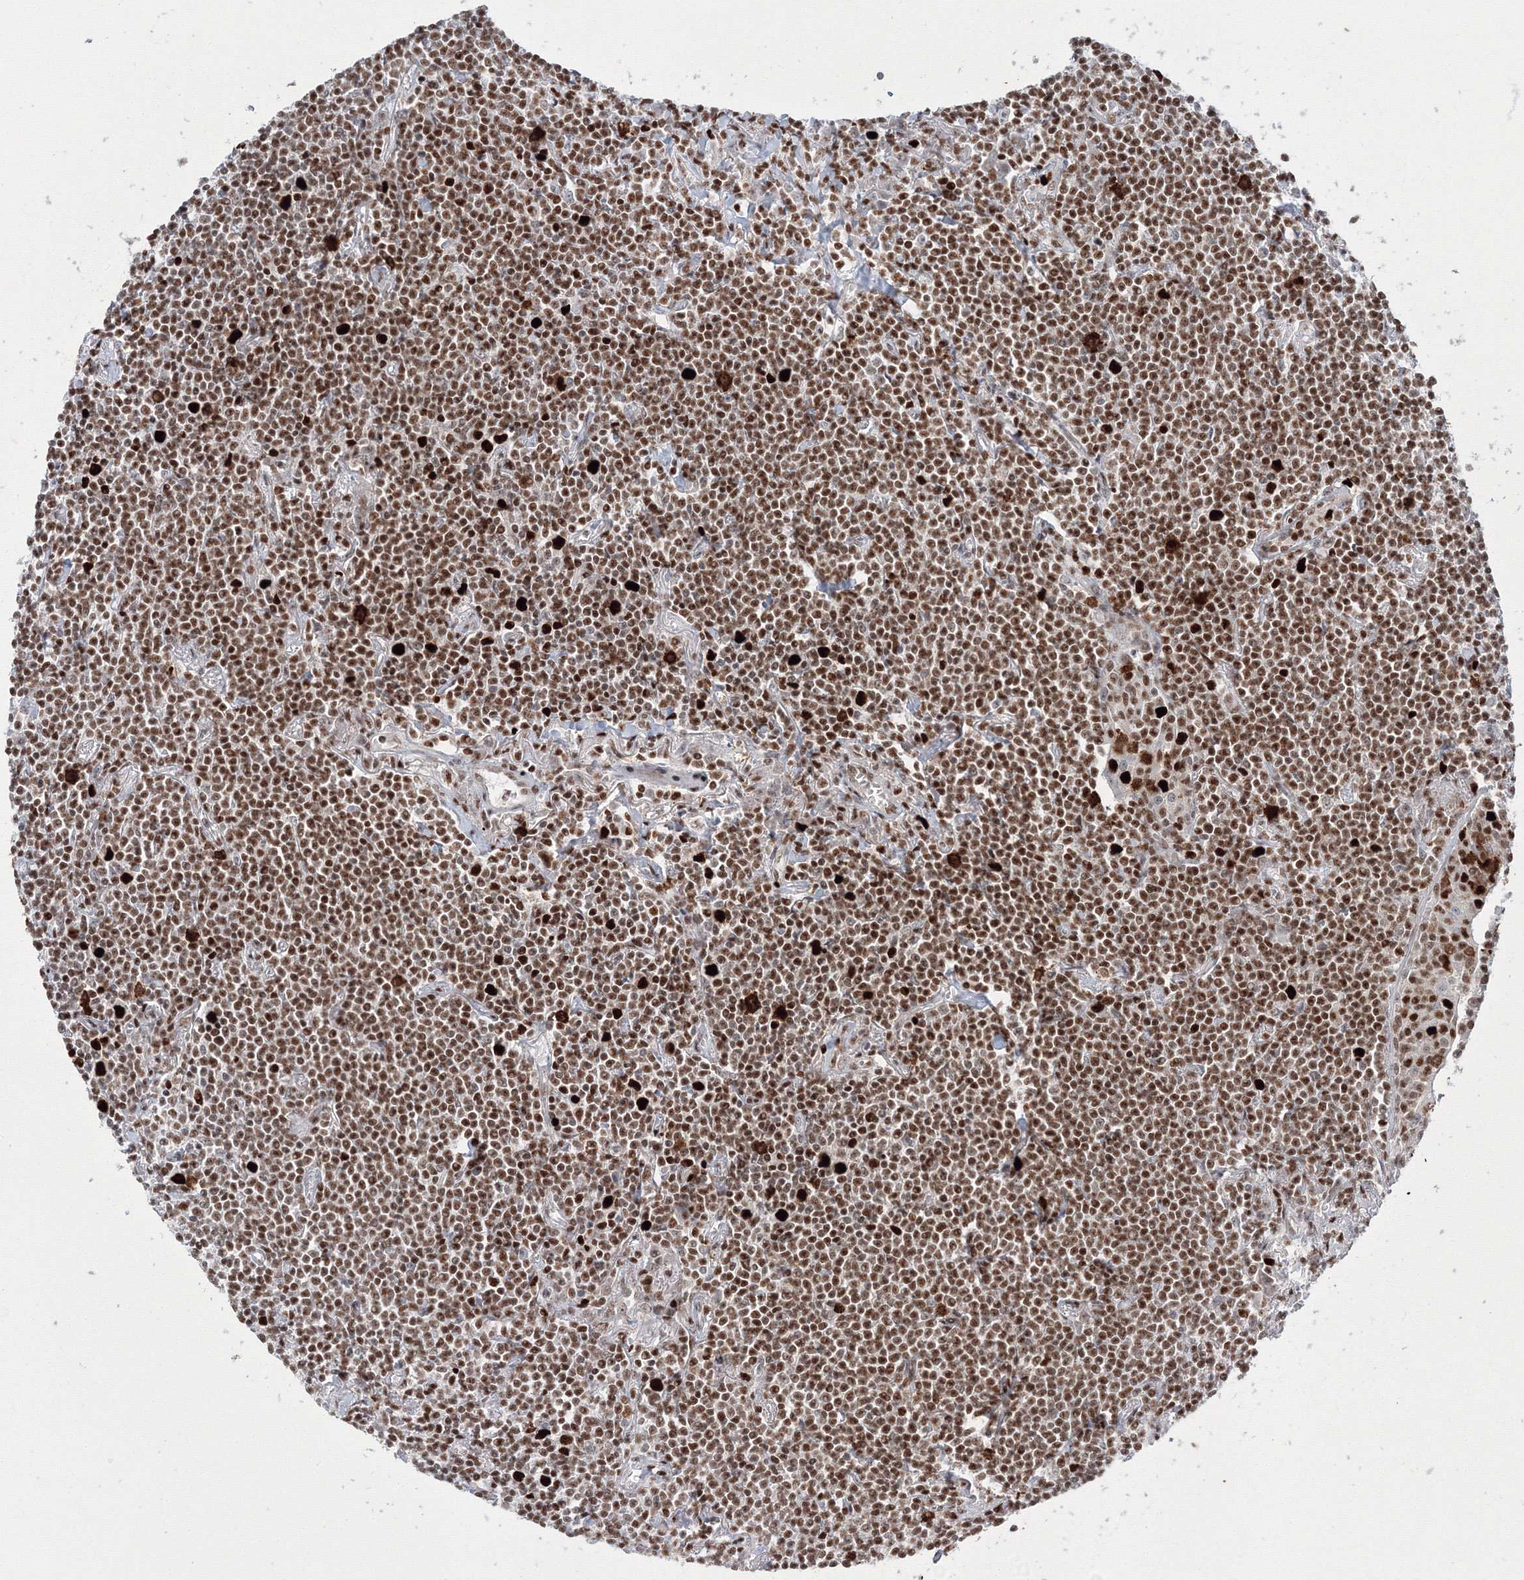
{"staining": {"intensity": "moderate", "quantity": ">75%", "location": "nuclear"}, "tissue": "lymphoma", "cell_type": "Tumor cells", "image_type": "cancer", "snomed": [{"axis": "morphology", "description": "Malignant lymphoma, non-Hodgkin's type, Low grade"}, {"axis": "topography", "description": "Lung"}], "caption": "Protein positivity by immunohistochemistry (IHC) reveals moderate nuclear positivity in approximately >75% of tumor cells in low-grade malignant lymphoma, non-Hodgkin's type.", "gene": "LIG1", "patient": {"sex": "female", "age": 71}}